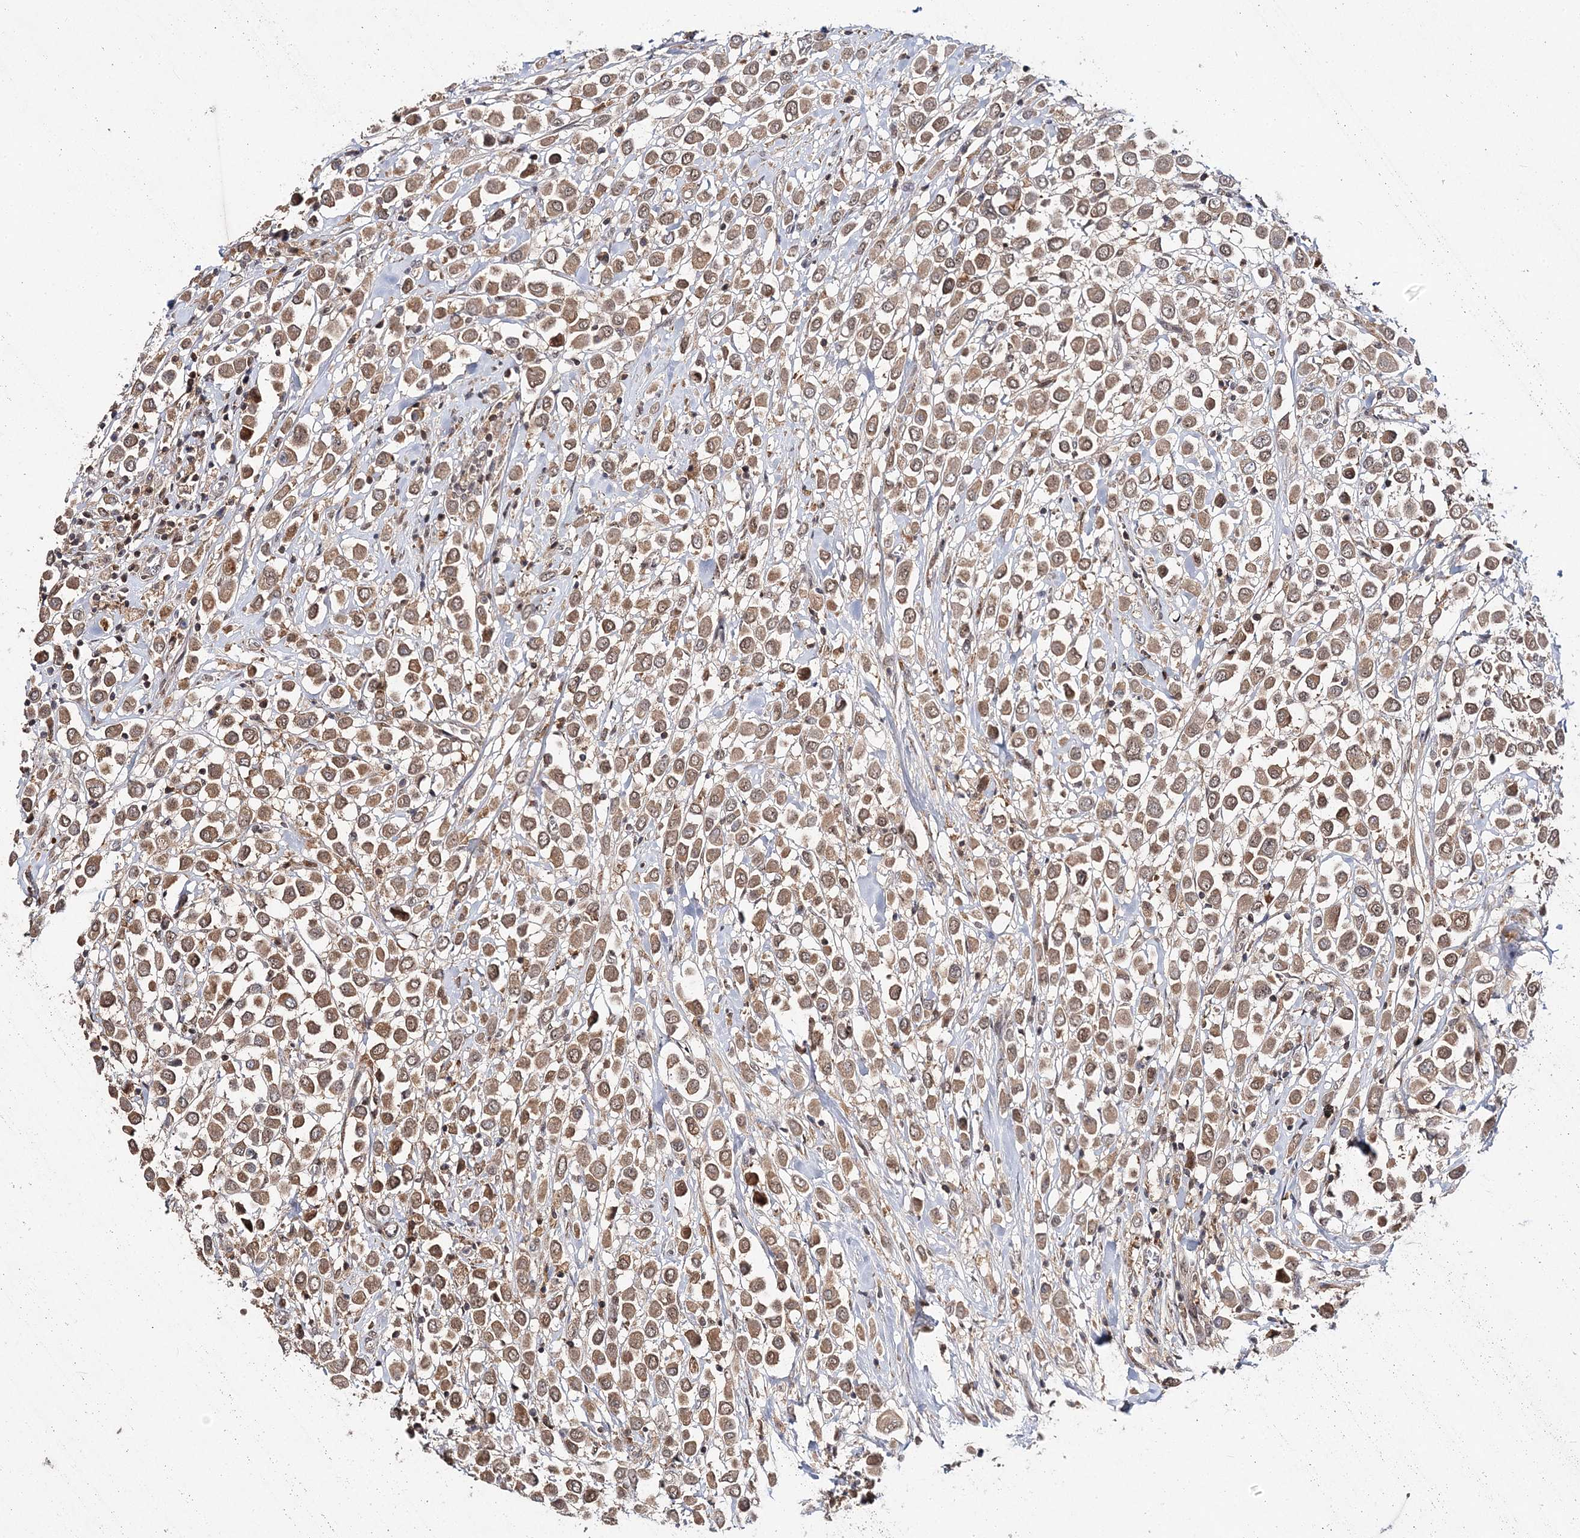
{"staining": {"intensity": "moderate", "quantity": ">75%", "location": "cytoplasmic/membranous"}, "tissue": "breast cancer", "cell_type": "Tumor cells", "image_type": "cancer", "snomed": [{"axis": "morphology", "description": "Duct carcinoma"}, {"axis": "topography", "description": "Breast"}], "caption": "Breast infiltrating ductal carcinoma stained with a brown dye displays moderate cytoplasmic/membranous positive positivity in about >75% of tumor cells.", "gene": "NIF3L1", "patient": {"sex": "female", "age": 61}}